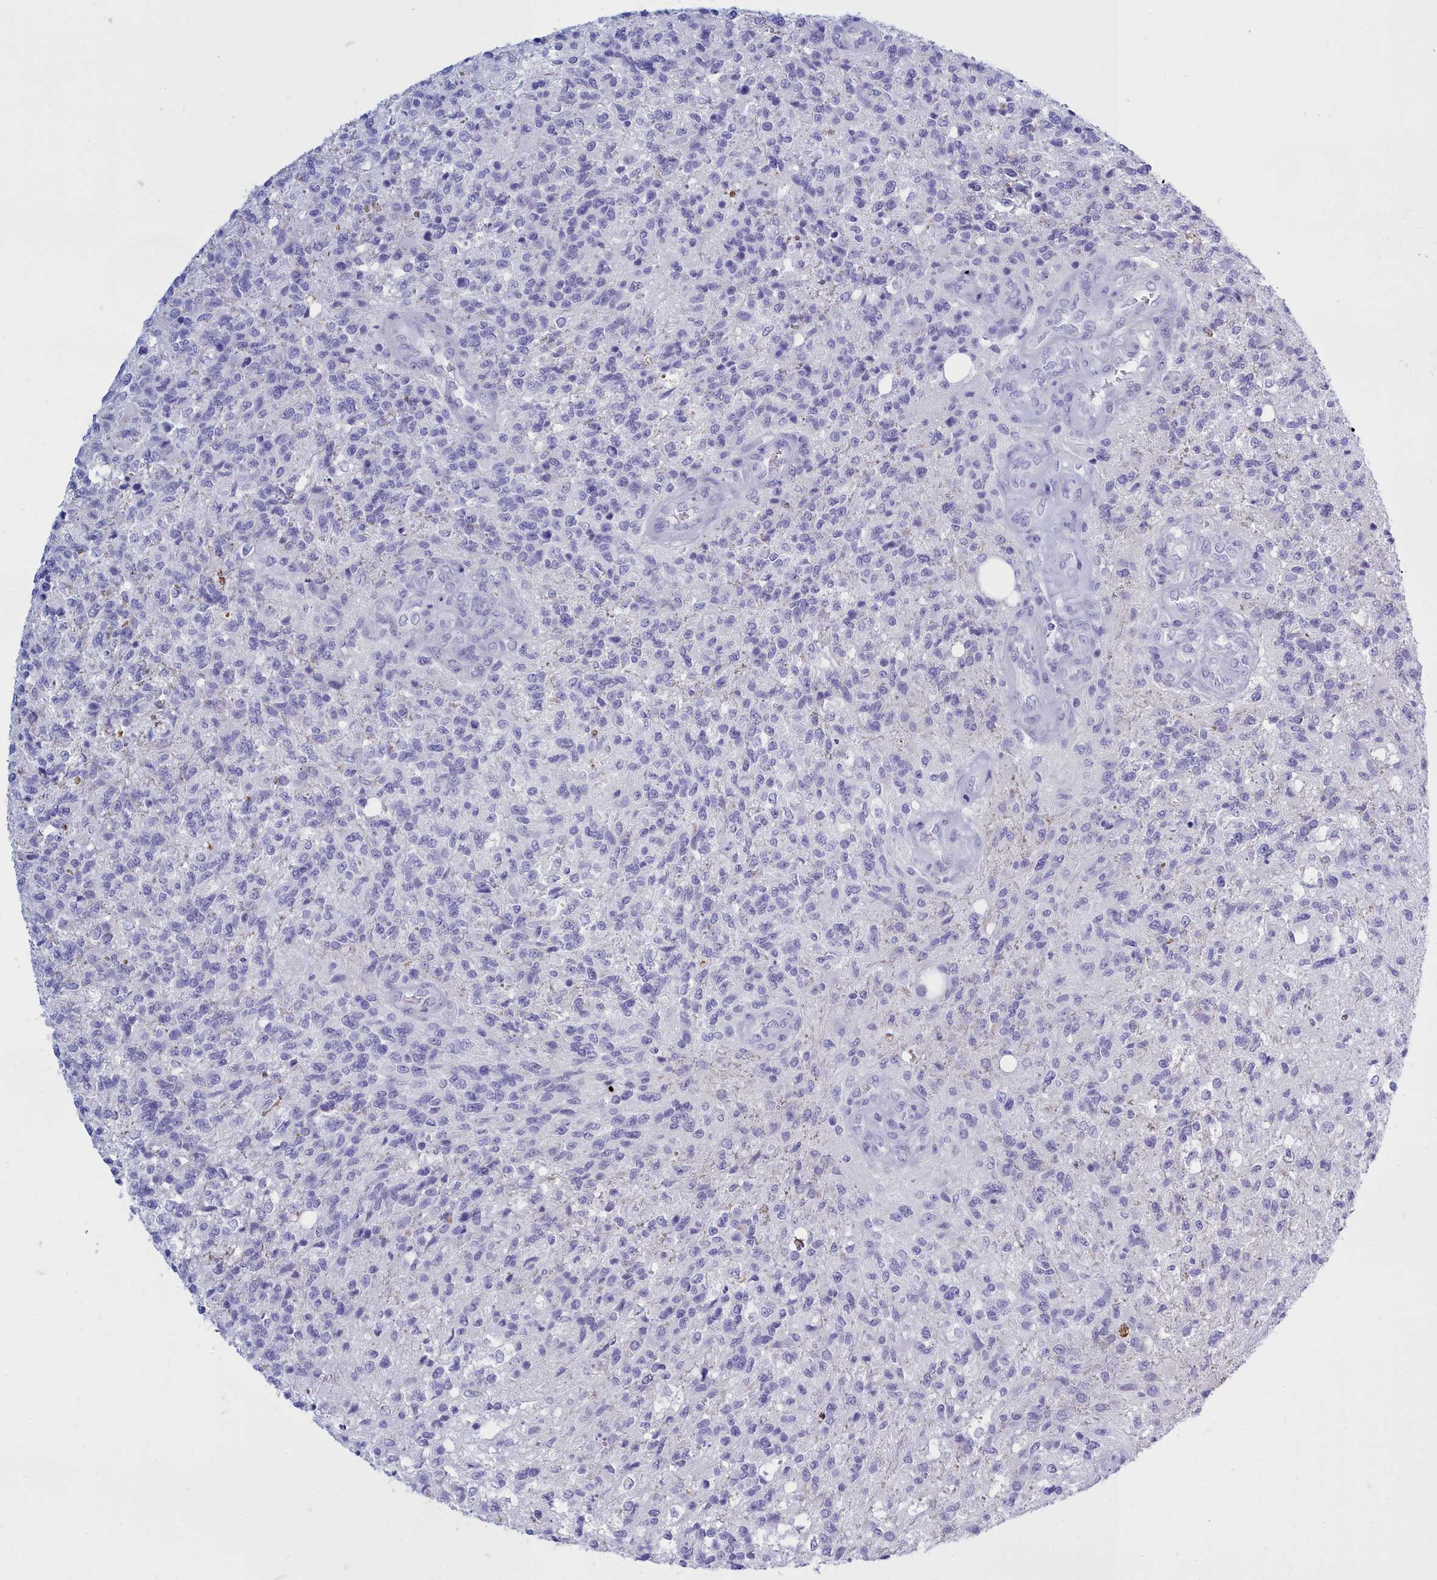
{"staining": {"intensity": "negative", "quantity": "none", "location": "none"}, "tissue": "glioma", "cell_type": "Tumor cells", "image_type": "cancer", "snomed": [{"axis": "morphology", "description": "Glioma, malignant, High grade"}, {"axis": "topography", "description": "Brain"}], "caption": "Protein analysis of glioma demonstrates no significant staining in tumor cells.", "gene": "TMEM97", "patient": {"sex": "male", "age": 56}}